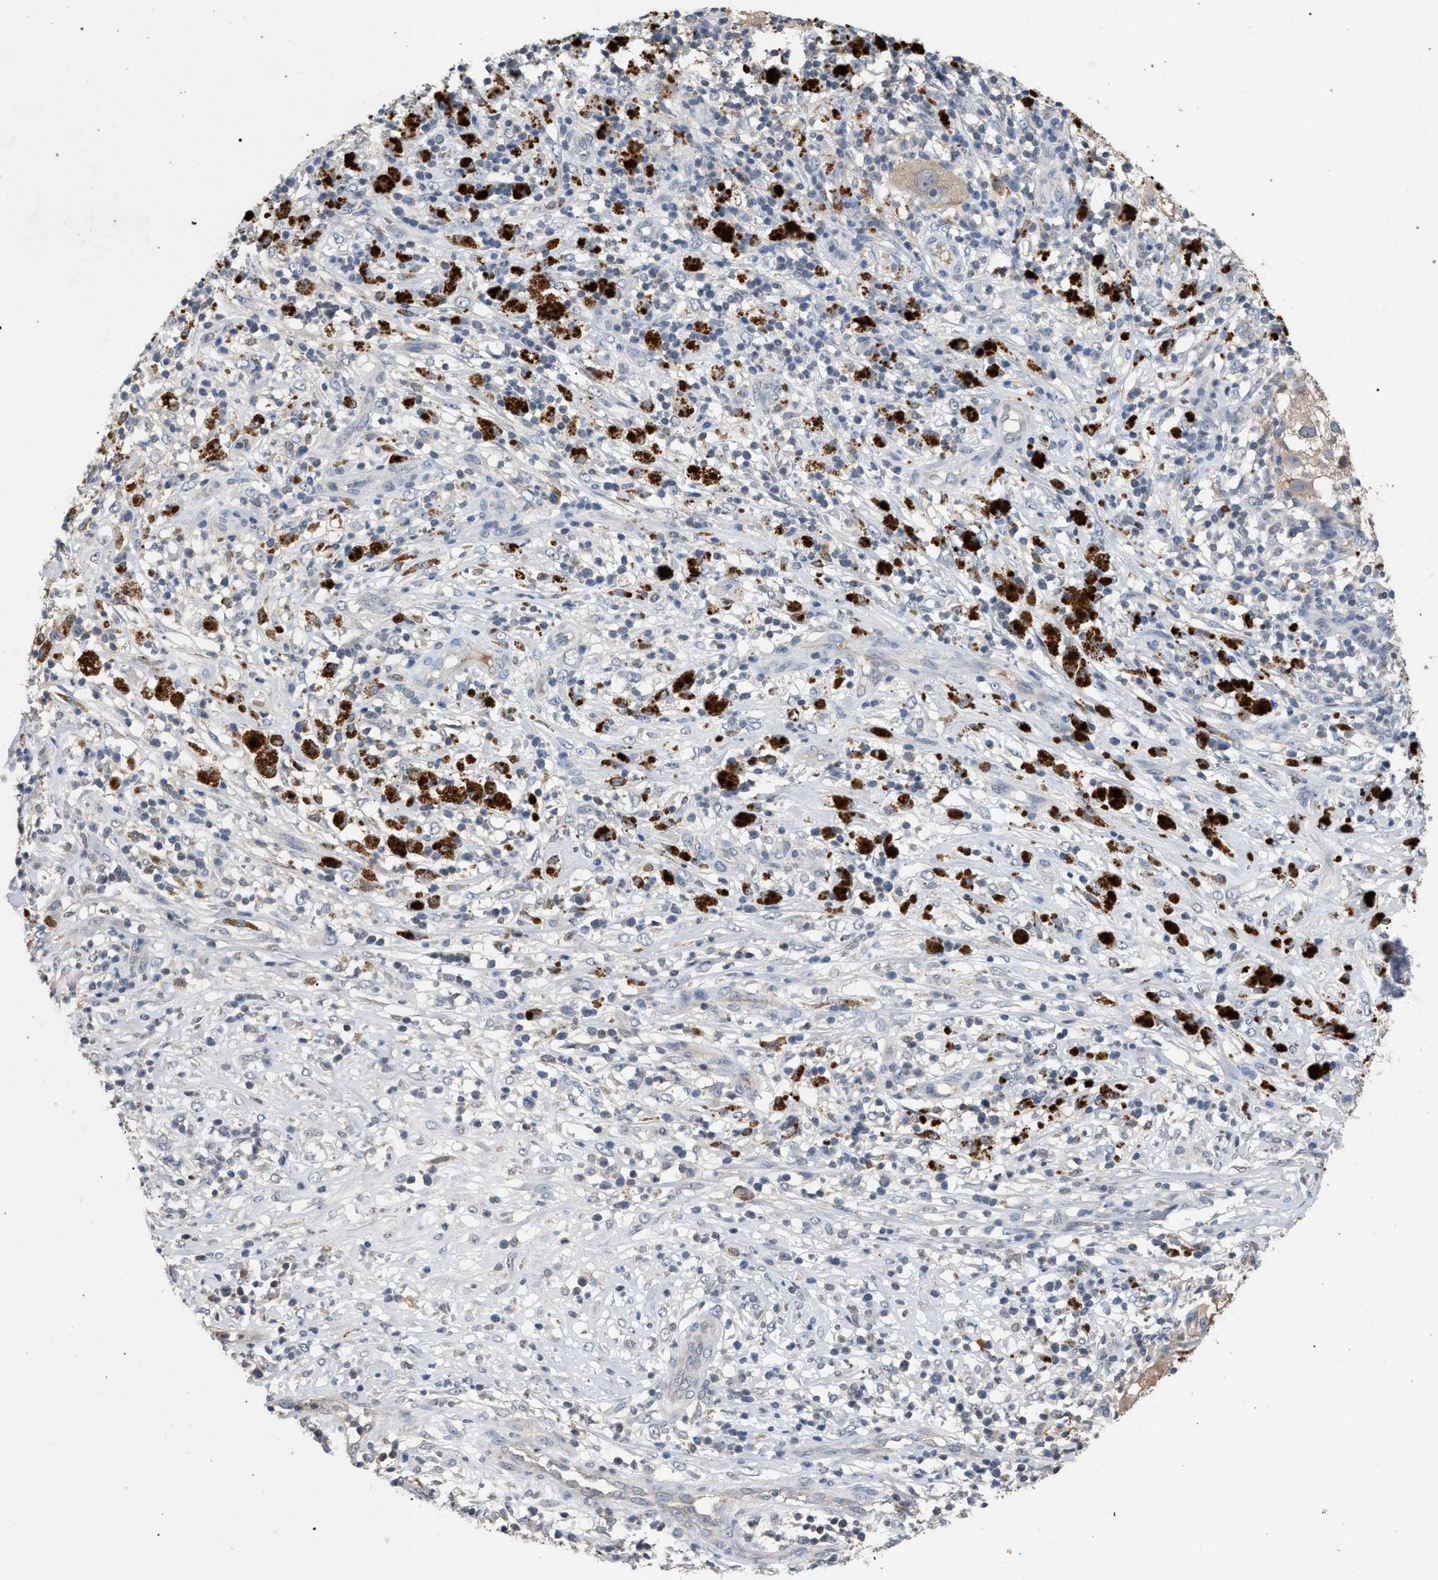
{"staining": {"intensity": "weak", "quantity": "<25%", "location": "cytoplasmic/membranous"}, "tissue": "melanoma", "cell_type": "Tumor cells", "image_type": "cancer", "snomed": [{"axis": "morphology", "description": "Necrosis, NOS"}, {"axis": "morphology", "description": "Malignant melanoma, NOS"}, {"axis": "topography", "description": "Skin"}], "caption": "Photomicrograph shows no protein staining in tumor cells of malignant melanoma tissue. The staining was performed using DAB (3,3'-diaminobenzidine) to visualize the protein expression in brown, while the nuclei were stained in blue with hematoxylin (Magnification: 20x).", "gene": "TECPR1", "patient": {"sex": "female", "age": 87}}